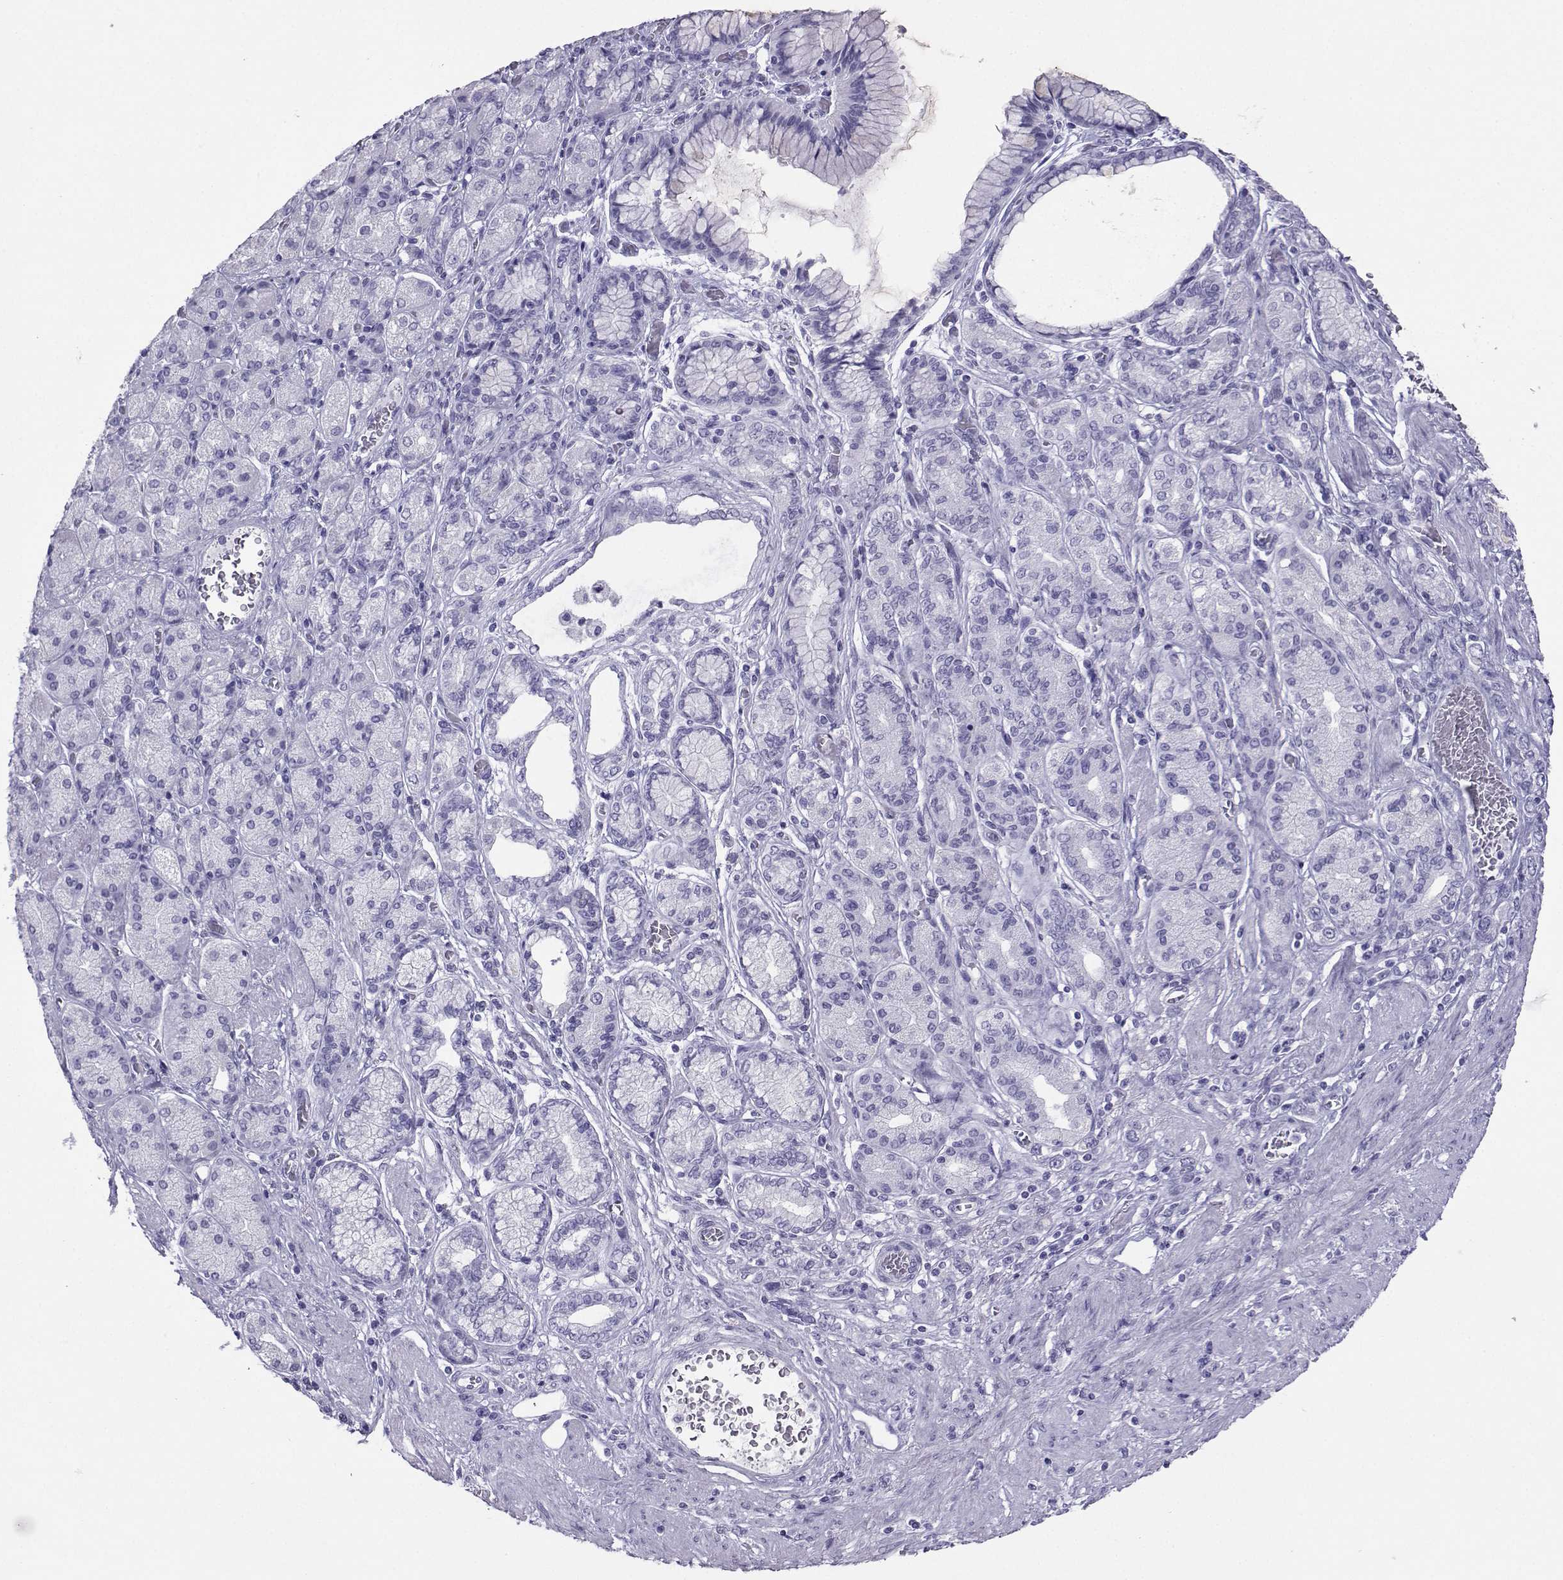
{"staining": {"intensity": "negative", "quantity": "none", "location": "none"}, "tissue": "stomach cancer", "cell_type": "Tumor cells", "image_type": "cancer", "snomed": [{"axis": "morphology", "description": "Normal tissue, NOS"}, {"axis": "morphology", "description": "Adenocarcinoma, NOS"}, {"axis": "morphology", "description": "Adenocarcinoma, High grade"}, {"axis": "topography", "description": "Stomach, upper"}, {"axis": "topography", "description": "Stomach"}], "caption": "Tumor cells show no significant staining in stomach cancer (high-grade adenocarcinoma).", "gene": "LORICRIN", "patient": {"sex": "female", "age": 65}}